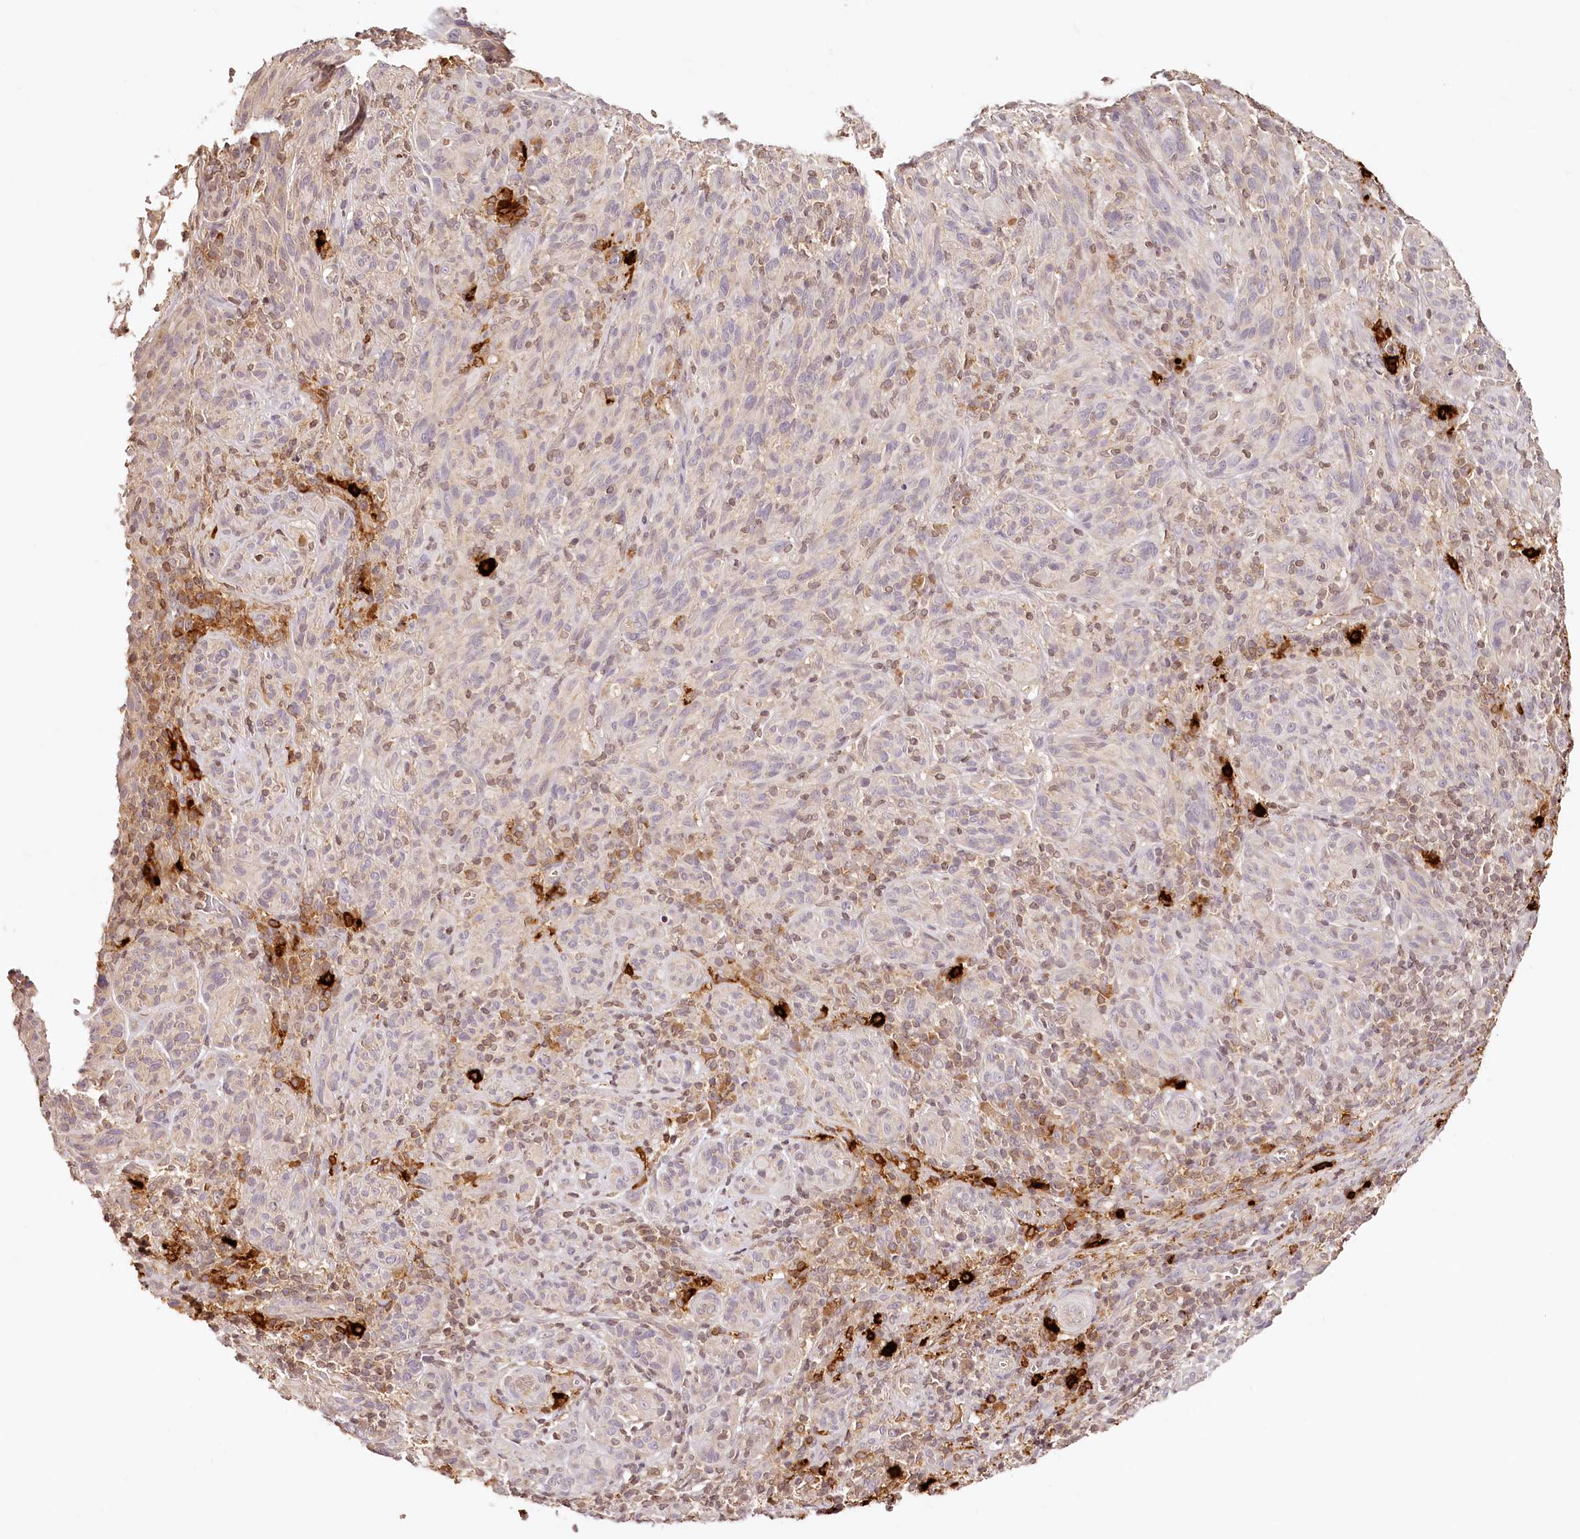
{"staining": {"intensity": "negative", "quantity": "none", "location": "none"}, "tissue": "melanoma", "cell_type": "Tumor cells", "image_type": "cancer", "snomed": [{"axis": "morphology", "description": "Malignant melanoma, NOS"}, {"axis": "topography", "description": "Skin of head"}], "caption": "A histopathology image of malignant melanoma stained for a protein exhibits no brown staining in tumor cells. (Brightfield microscopy of DAB IHC at high magnification).", "gene": "SYNGR1", "patient": {"sex": "male", "age": 96}}